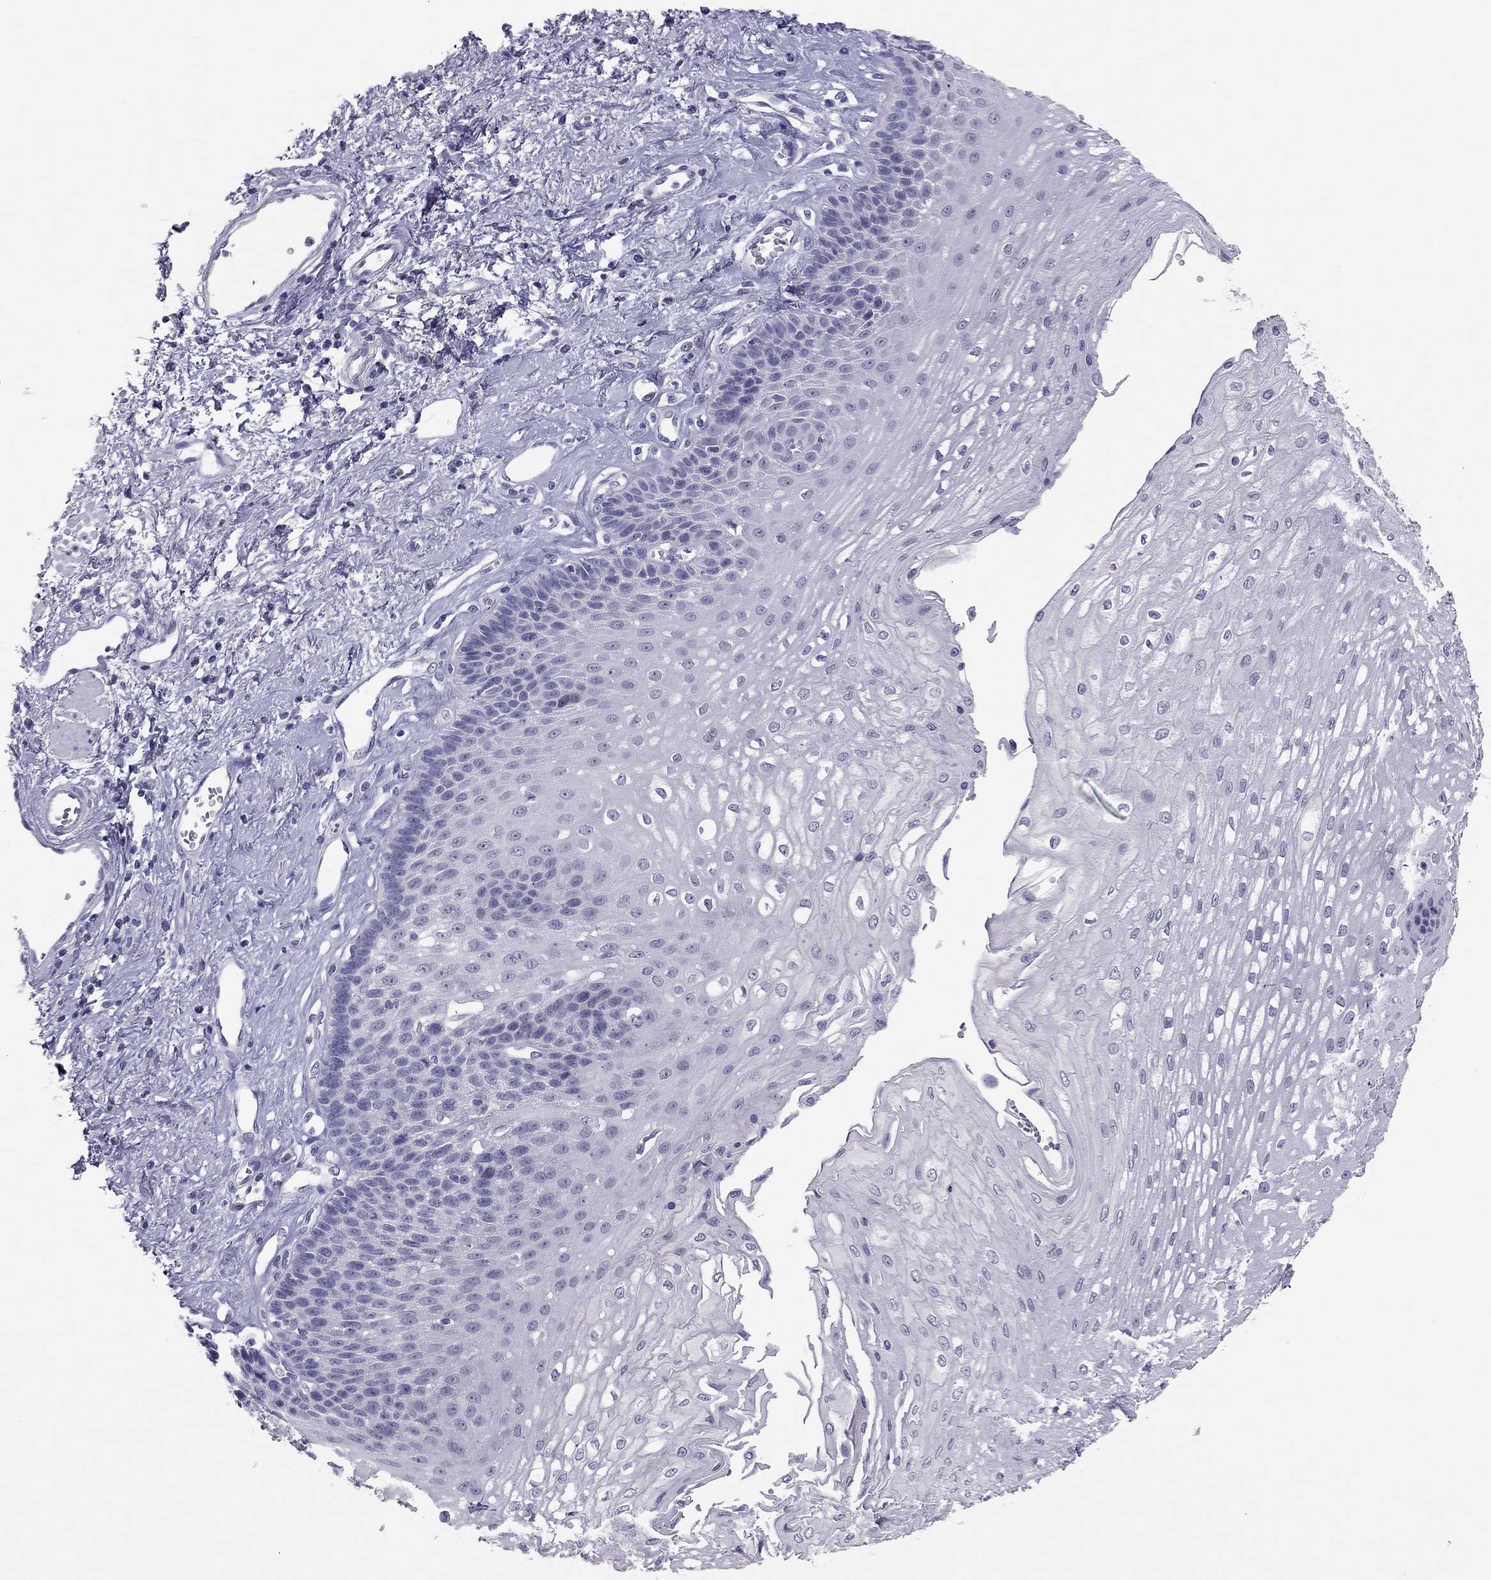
{"staining": {"intensity": "negative", "quantity": "none", "location": "none"}, "tissue": "esophagus", "cell_type": "Squamous epithelial cells", "image_type": "normal", "snomed": [{"axis": "morphology", "description": "Normal tissue, NOS"}, {"axis": "topography", "description": "Esophagus"}], "caption": "Squamous epithelial cells are negative for protein expression in normal human esophagus.", "gene": "ADORA2A", "patient": {"sex": "female", "age": 62}}